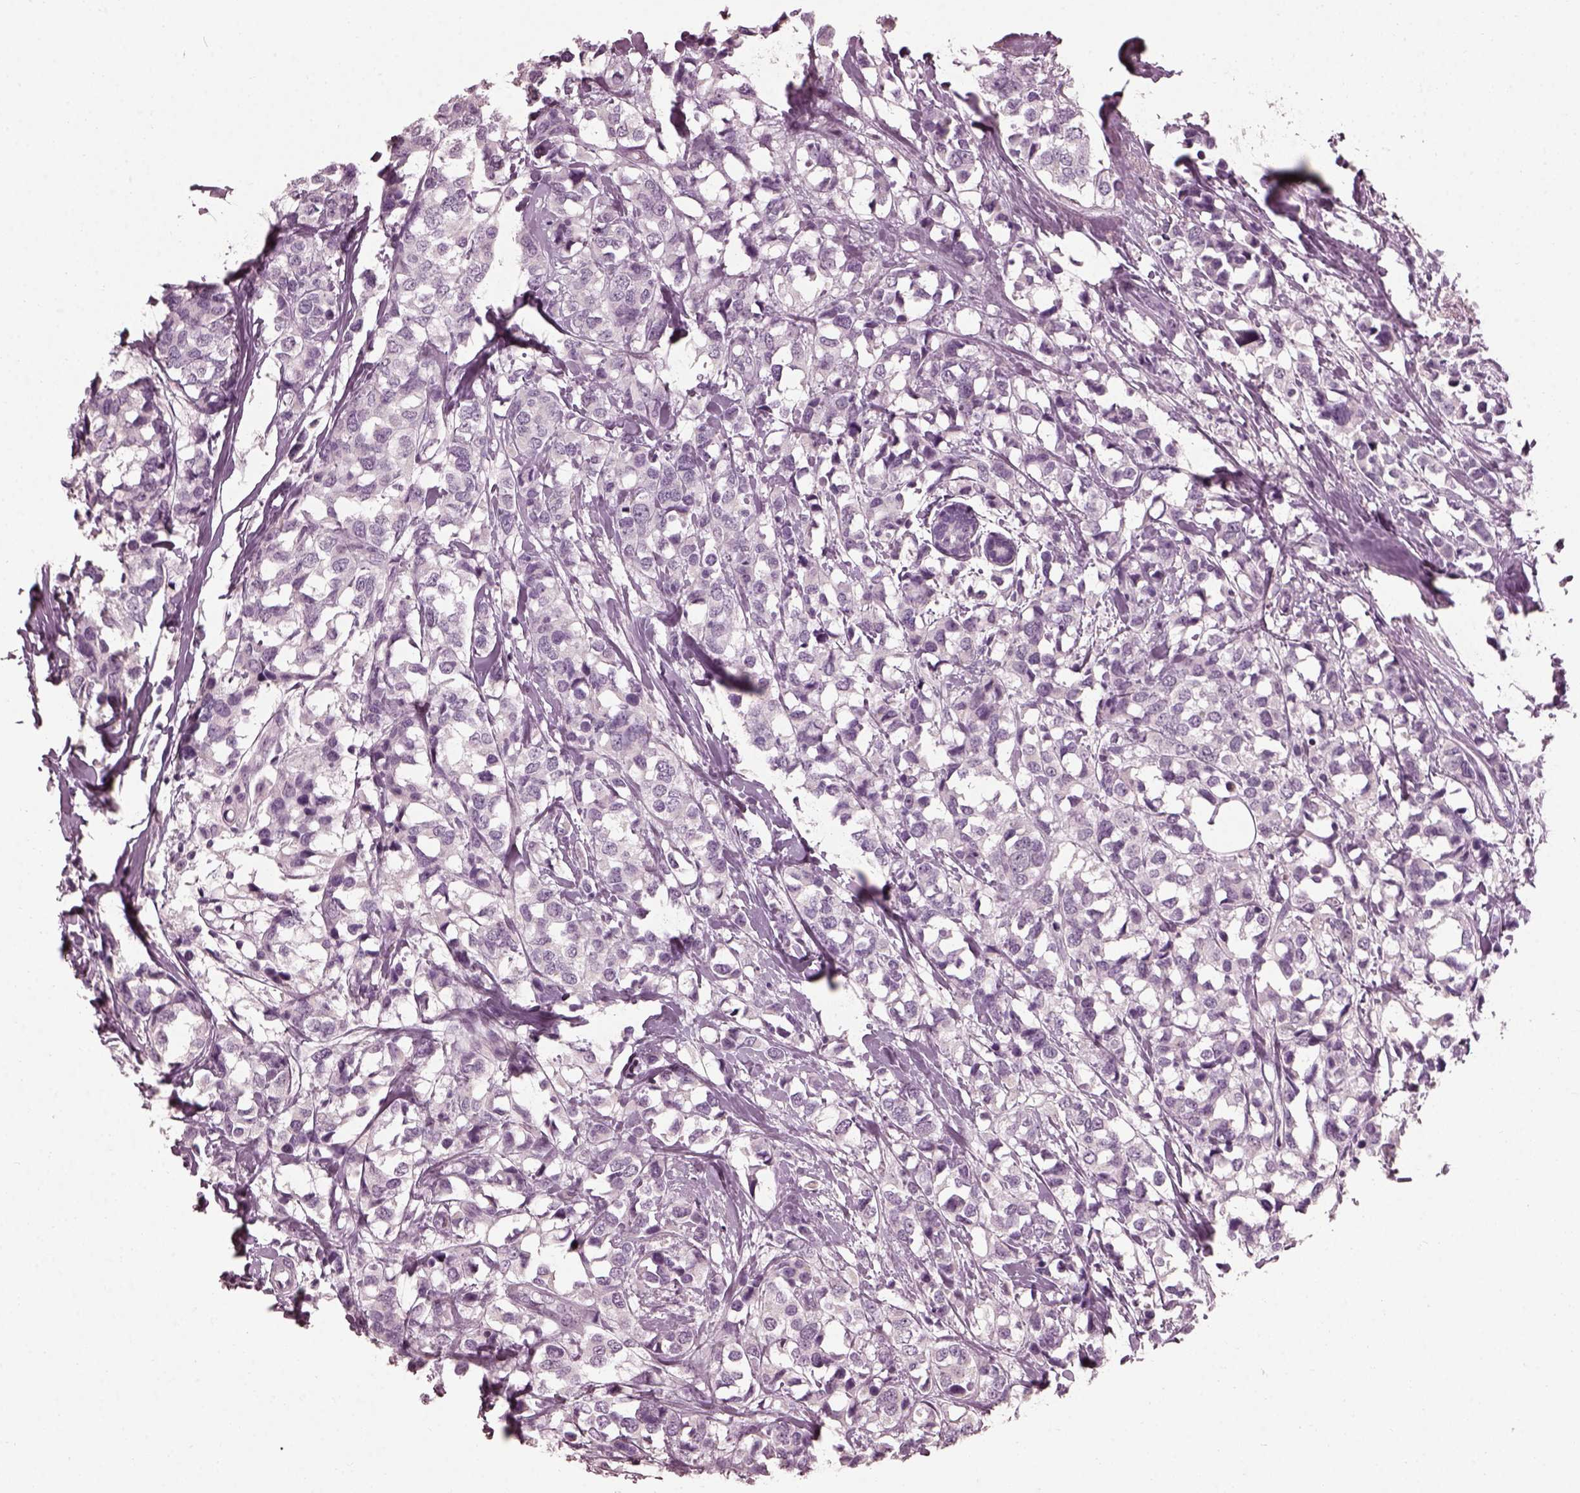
{"staining": {"intensity": "negative", "quantity": "none", "location": "none"}, "tissue": "breast cancer", "cell_type": "Tumor cells", "image_type": "cancer", "snomed": [{"axis": "morphology", "description": "Lobular carcinoma"}, {"axis": "topography", "description": "Breast"}], "caption": "Immunohistochemical staining of breast lobular carcinoma displays no significant staining in tumor cells.", "gene": "FUT4", "patient": {"sex": "female", "age": 59}}